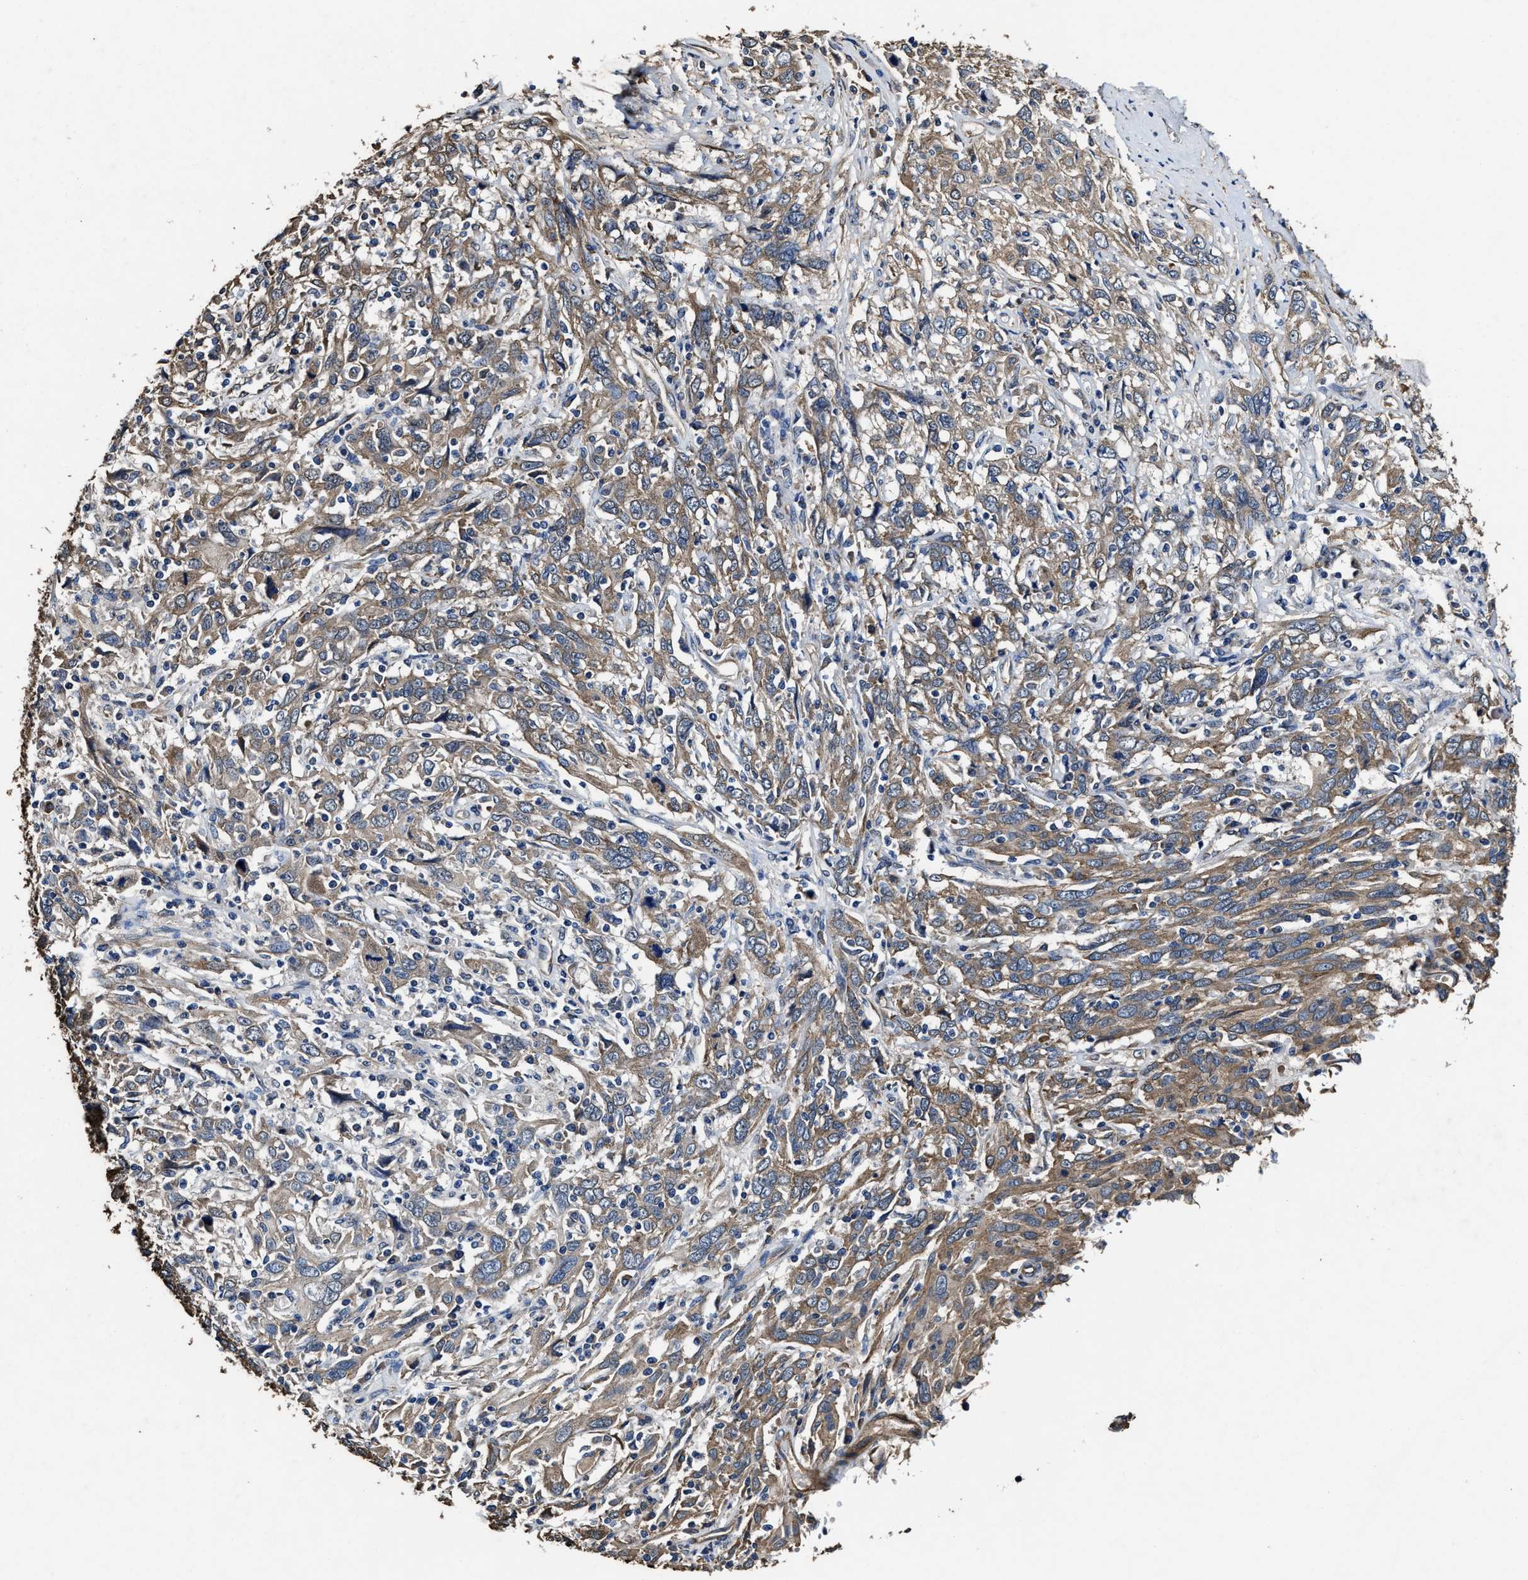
{"staining": {"intensity": "moderate", "quantity": ">75%", "location": "cytoplasmic/membranous"}, "tissue": "cervical cancer", "cell_type": "Tumor cells", "image_type": "cancer", "snomed": [{"axis": "morphology", "description": "Squamous cell carcinoma, NOS"}, {"axis": "topography", "description": "Cervix"}], "caption": "IHC image of squamous cell carcinoma (cervical) stained for a protein (brown), which exhibits medium levels of moderate cytoplasmic/membranous staining in about >75% of tumor cells.", "gene": "IDNK", "patient": {"sex": "female", "age": 46}}